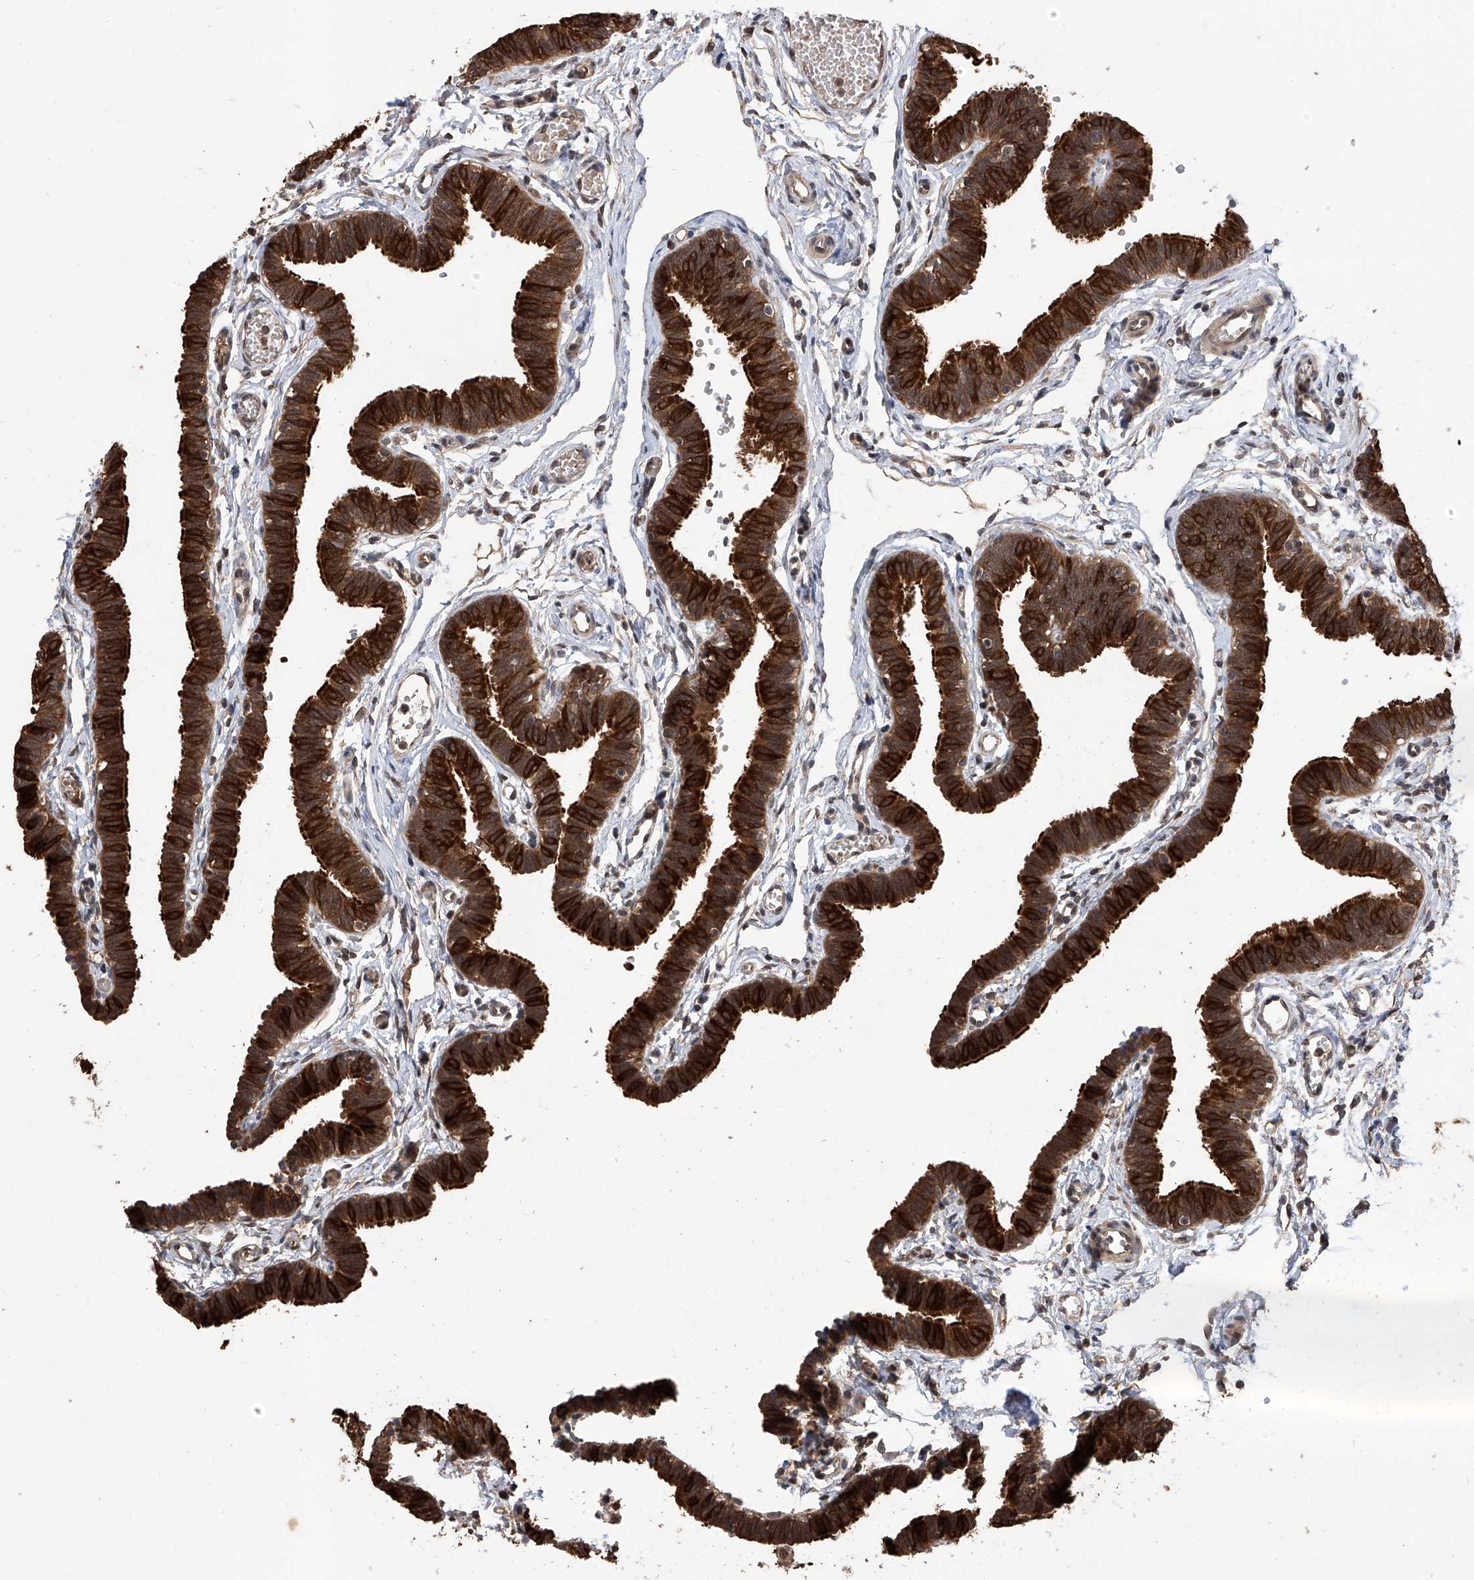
{"staining": {"intensity": "strong", "quantity": ">75%", "location": "cytoplasmic/membranous"}, "tissue": "fallopian tube", "cell_type": "Glandular cells", "image_type": "normal", "snomed": [{"axis": "morphology", "description": "Normal tissue, NOS"}, {"axis": "topography", "description": "Fallopian tube"}, {"axis": "topography", "description": "Ovary"}], "caption": "The micrograph shows a brown stain indicating the presence of a protein in the cytoplasmic/membranous of glandular cells in fallopian tube. Immunohistochemistry stains the protein in brown and the nuclei are stained blue.", "gene": "LYSMD4", "patient": {"sex": "female", "age": 23}}